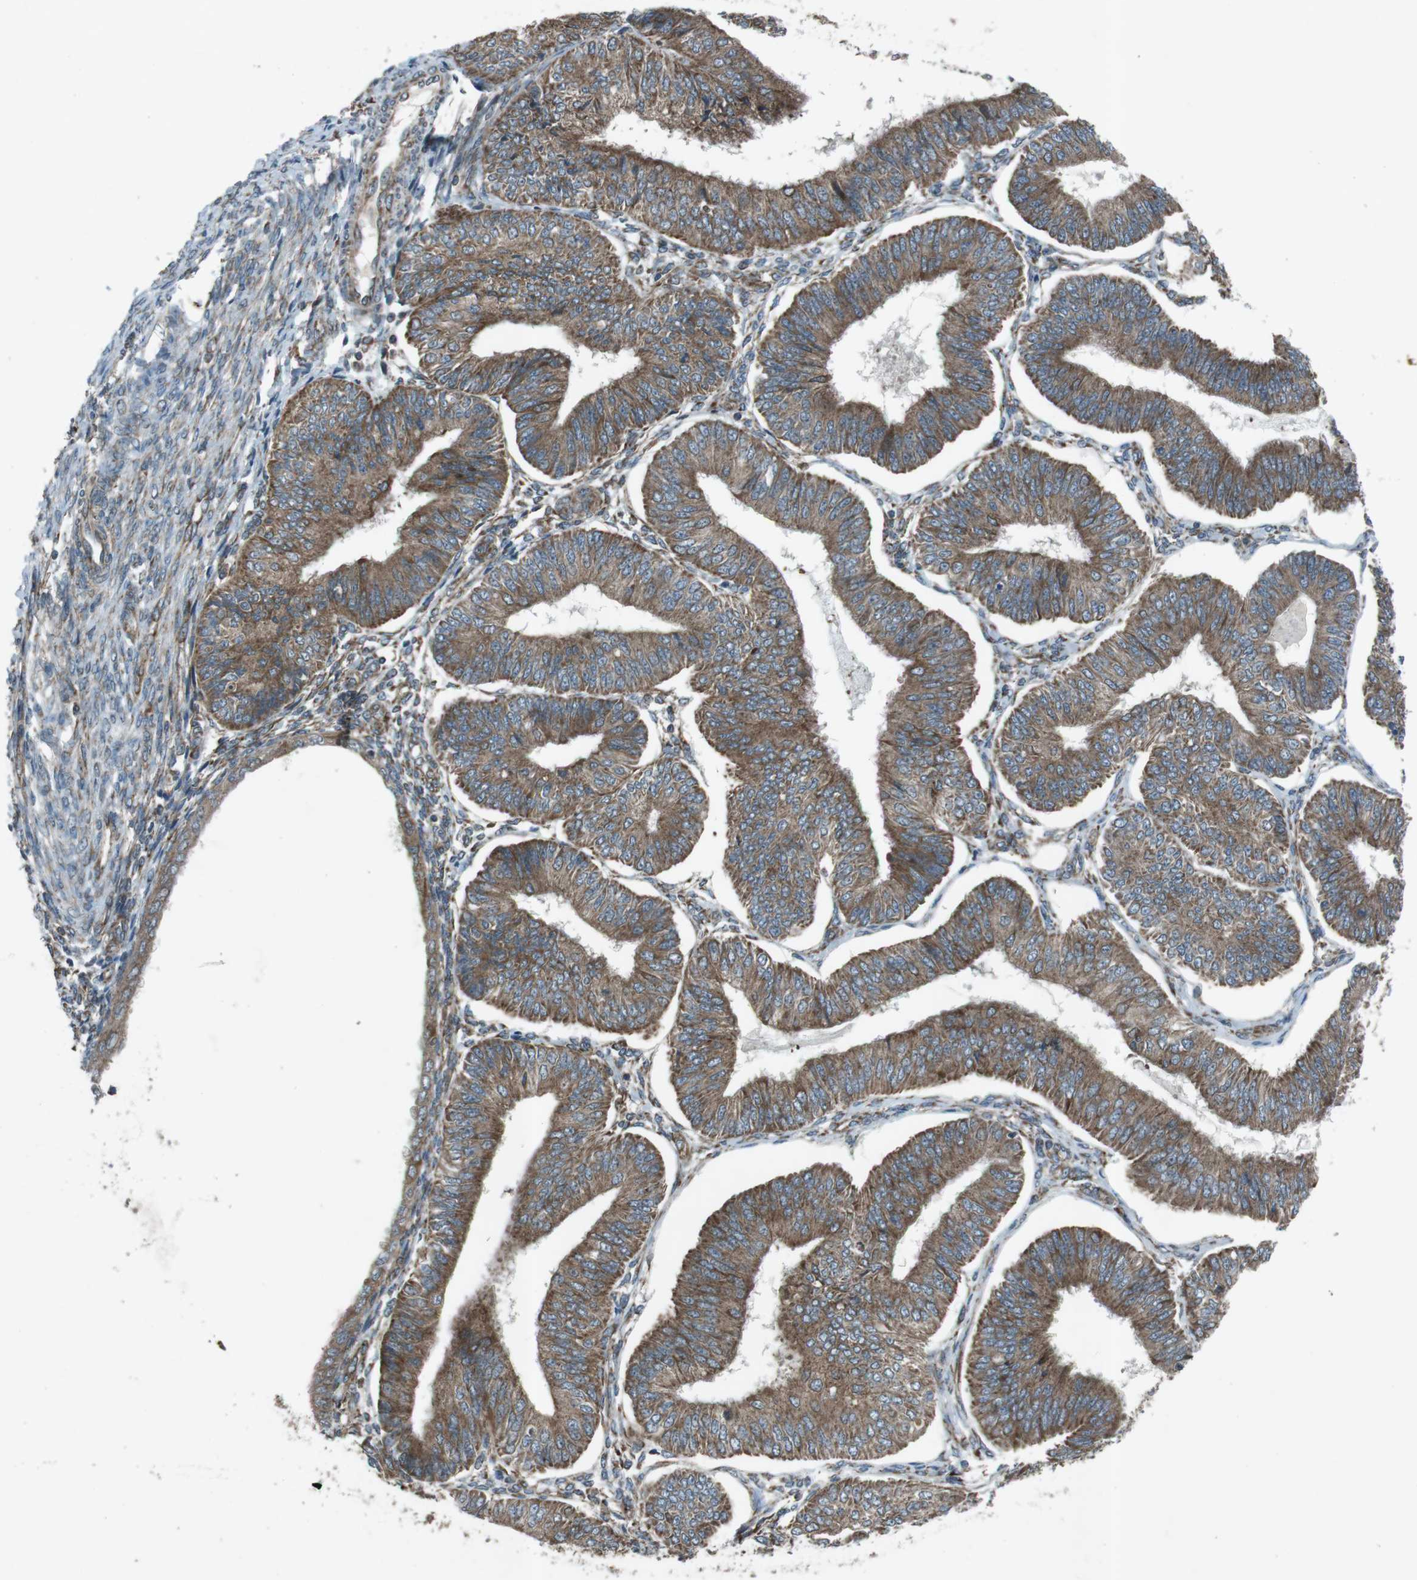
{"staining": {"intensity": "moderate", "quantity": ">75%", "location": "cytoplasmic/membranous"}, "tissue": "endometrial cancer", "cell_type": "Tumor cells", "image_type": "cancer", "snomed": [{"axis": "morphology", "description": "Adenocarcinoma, NOS"}, {"axis": "topography", "description": "Endometrium"}], "caption": "Protein expression analysis of human endometrial cancer reveals moderate cytoplasmic/membranous staining in about >75% of tumor cells.", "gene": "SLC41A1", "patient": {"sex": "female", "age": 58}}